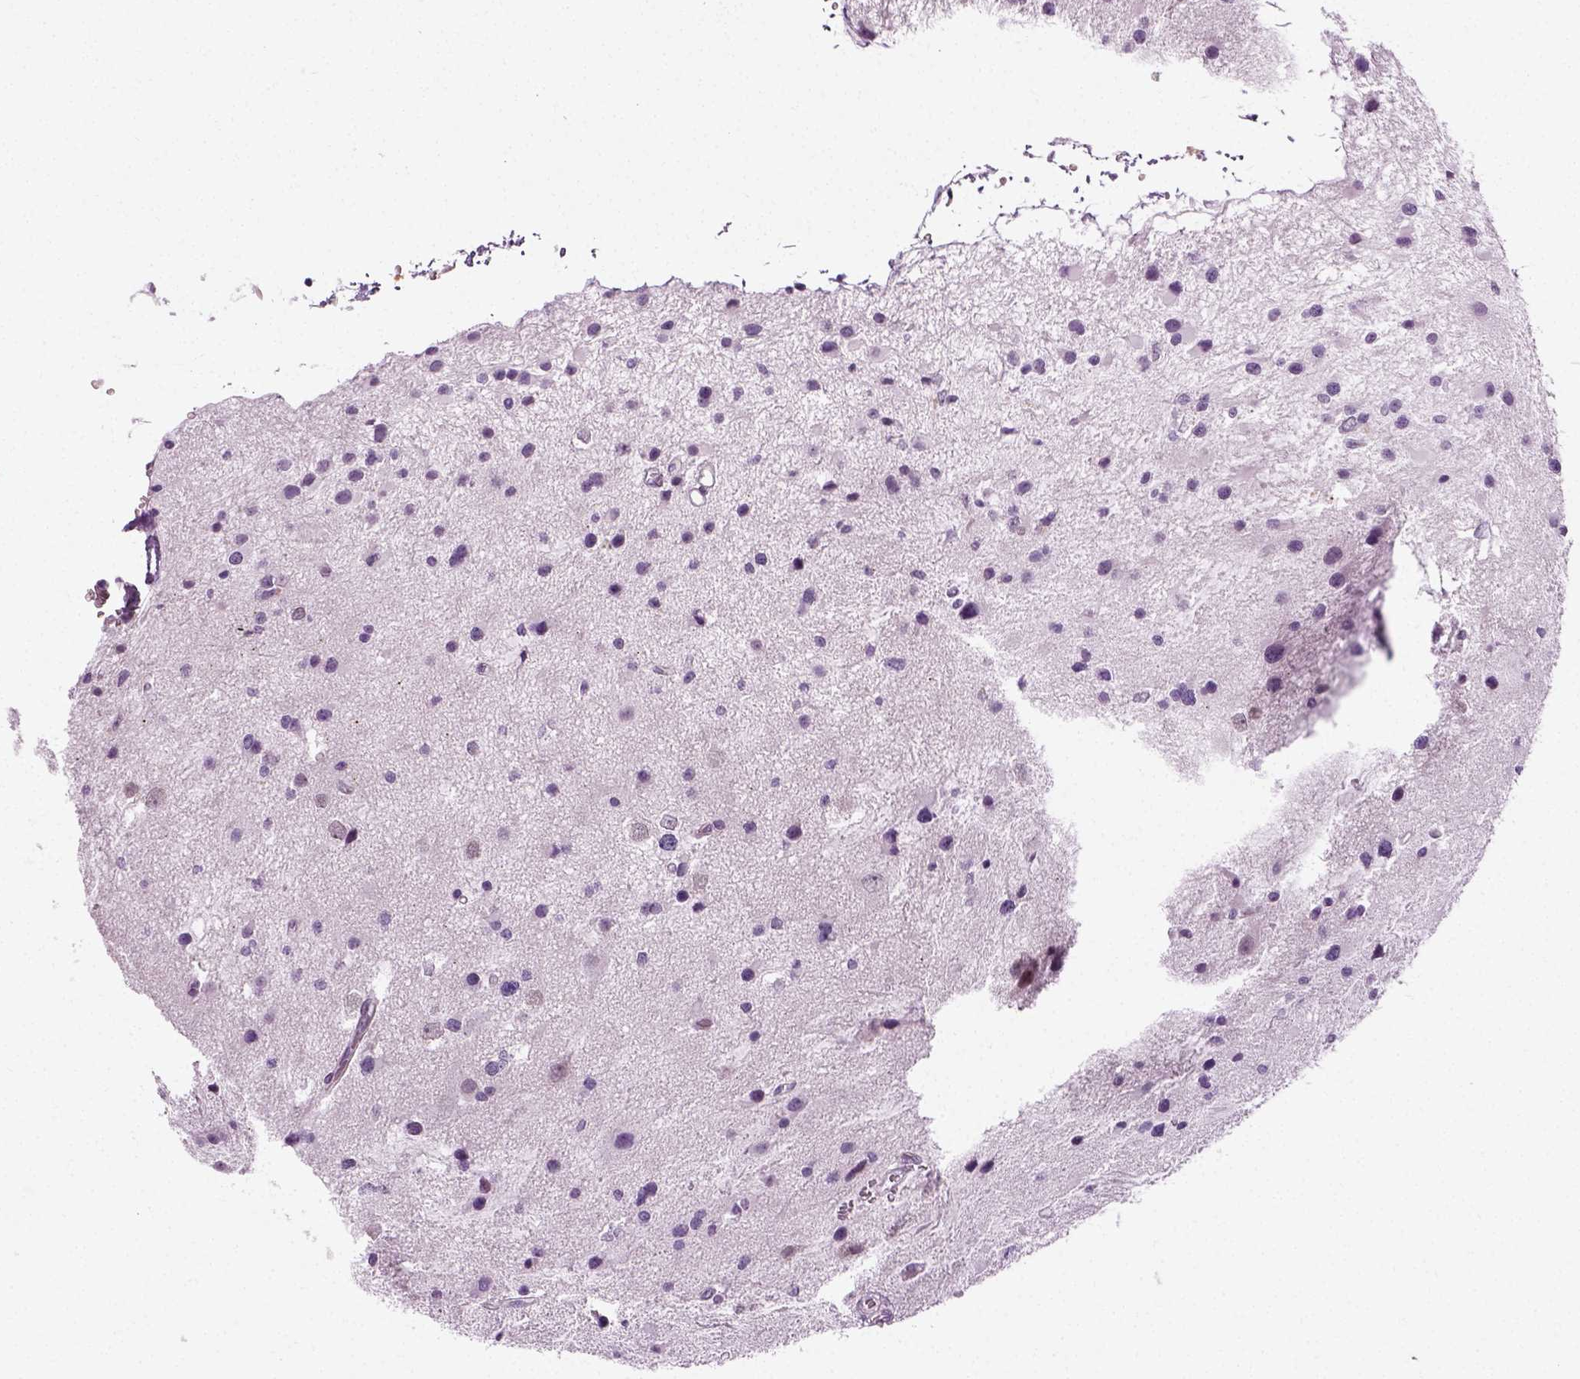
{"staining": {"intensity": "negative", "quantity": "none", "location": "none"}, "tissue": "glioma", "cell_type": "Tumor cells", "image_type": "cancer", "snomed": [{"axis": "morphology", "description": "Glioma, malignant, Low grade"}, {"axis": "topography", "description": "Brain"}], "caption": "High power microscopy histopathology image of an IHC histopathology image of malignant glioma (low-grade), revealing no significant positivity in tumor cells. Nuclei are stained in blue.", "gene": "SPATA31E1", "patient": {"sex": "female", "age": 32}}